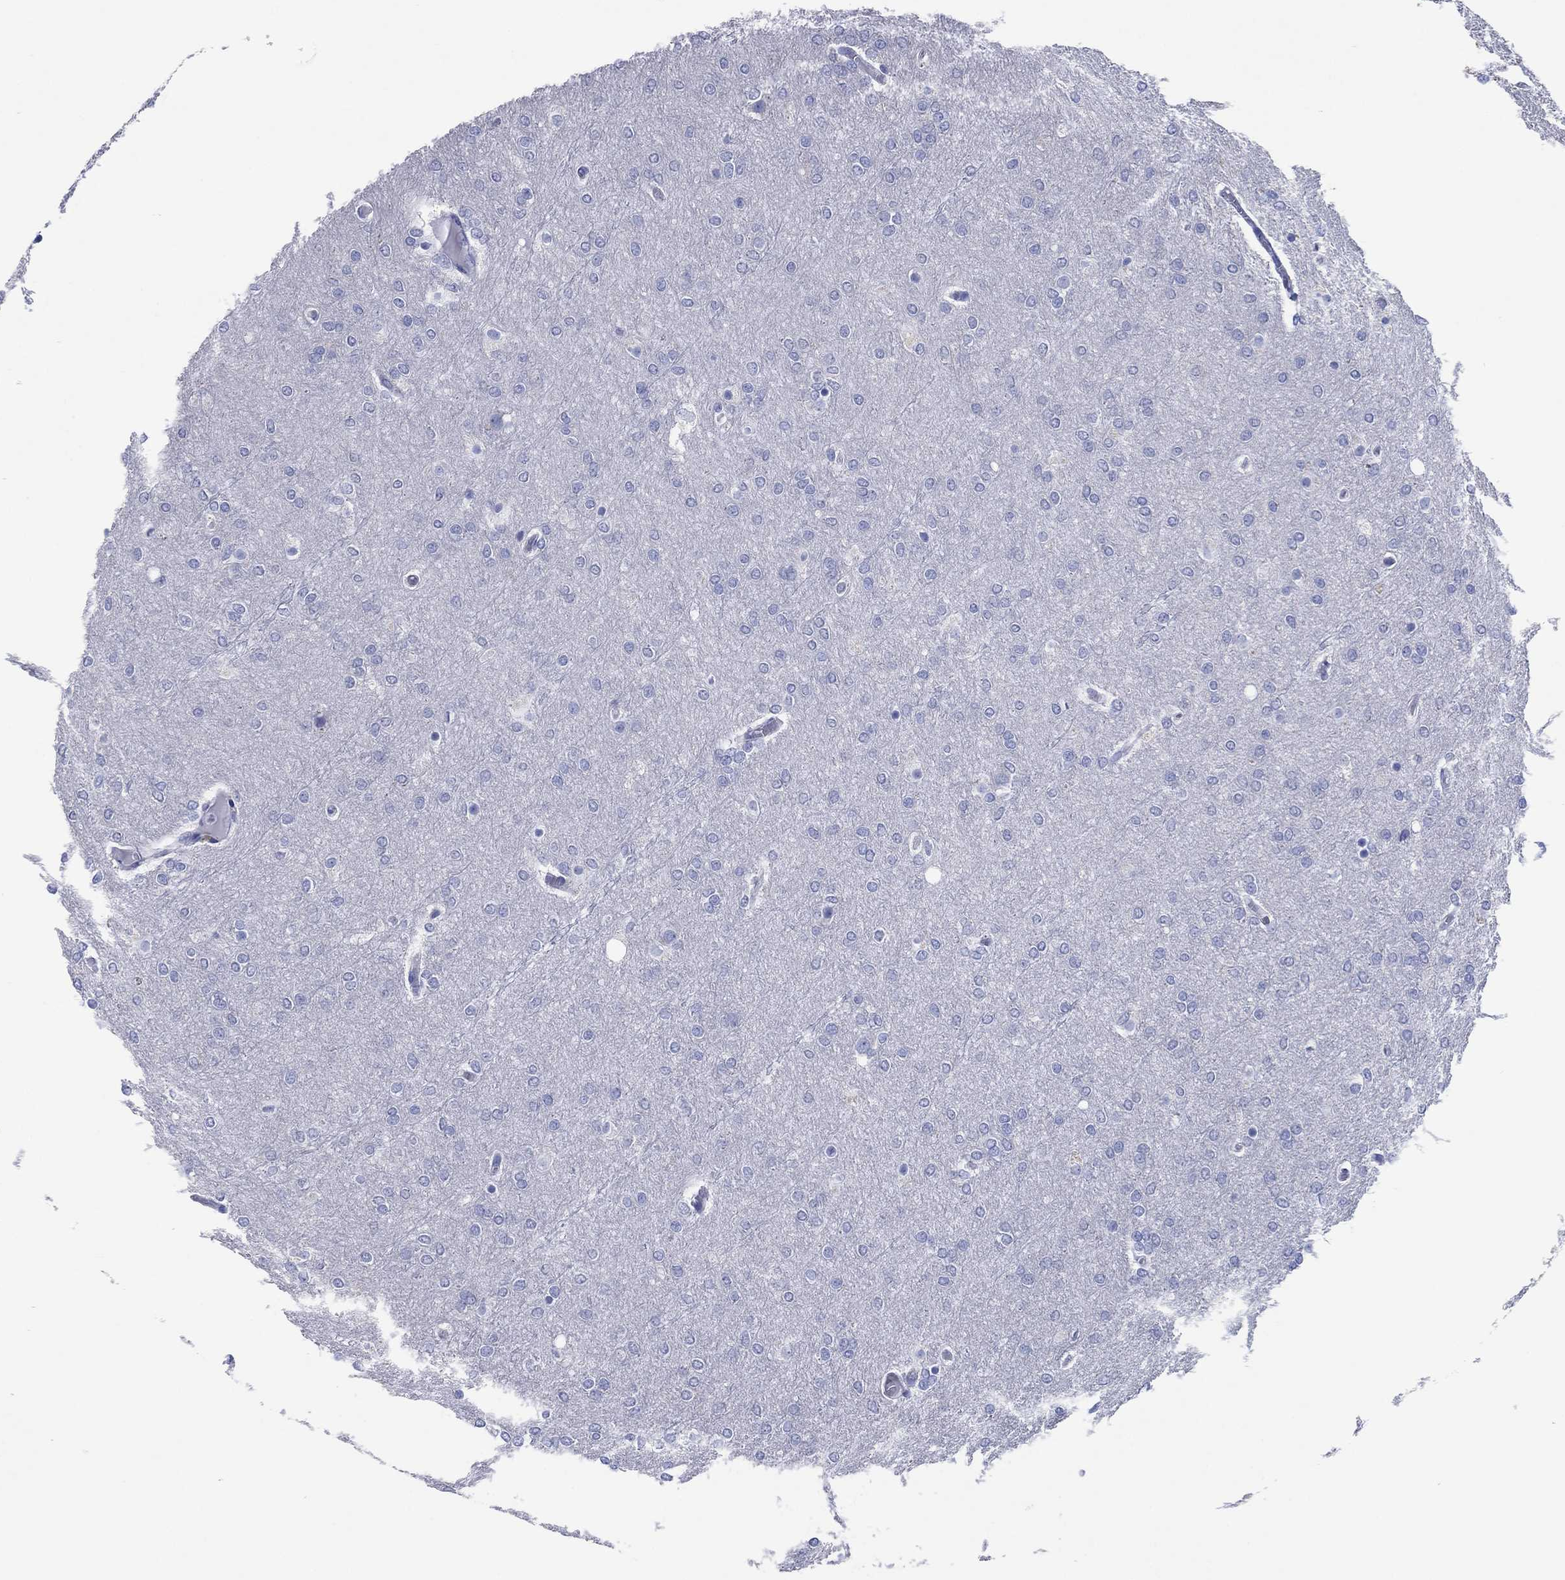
{"staining": {"intensity": "negative", "quantity": "none", "location": "none"}, "tissue": "glioma", "cell_type": "Tumor cells", "image_type": "cancer", "snomed": [{"axis": "morphology", "description": "Glioma, malignant, High grade"}, {"axis": "topography", "description": "Brain"}], "caption": "Immunohistochemistry photomicrograph of glioma stained for a protein (brown), which displays no positivity in tumor cells. (DAB IHC with hematoxylin counter stain).", "gene": "HCRT", "patient": {"sex": "female", "age": 61}}